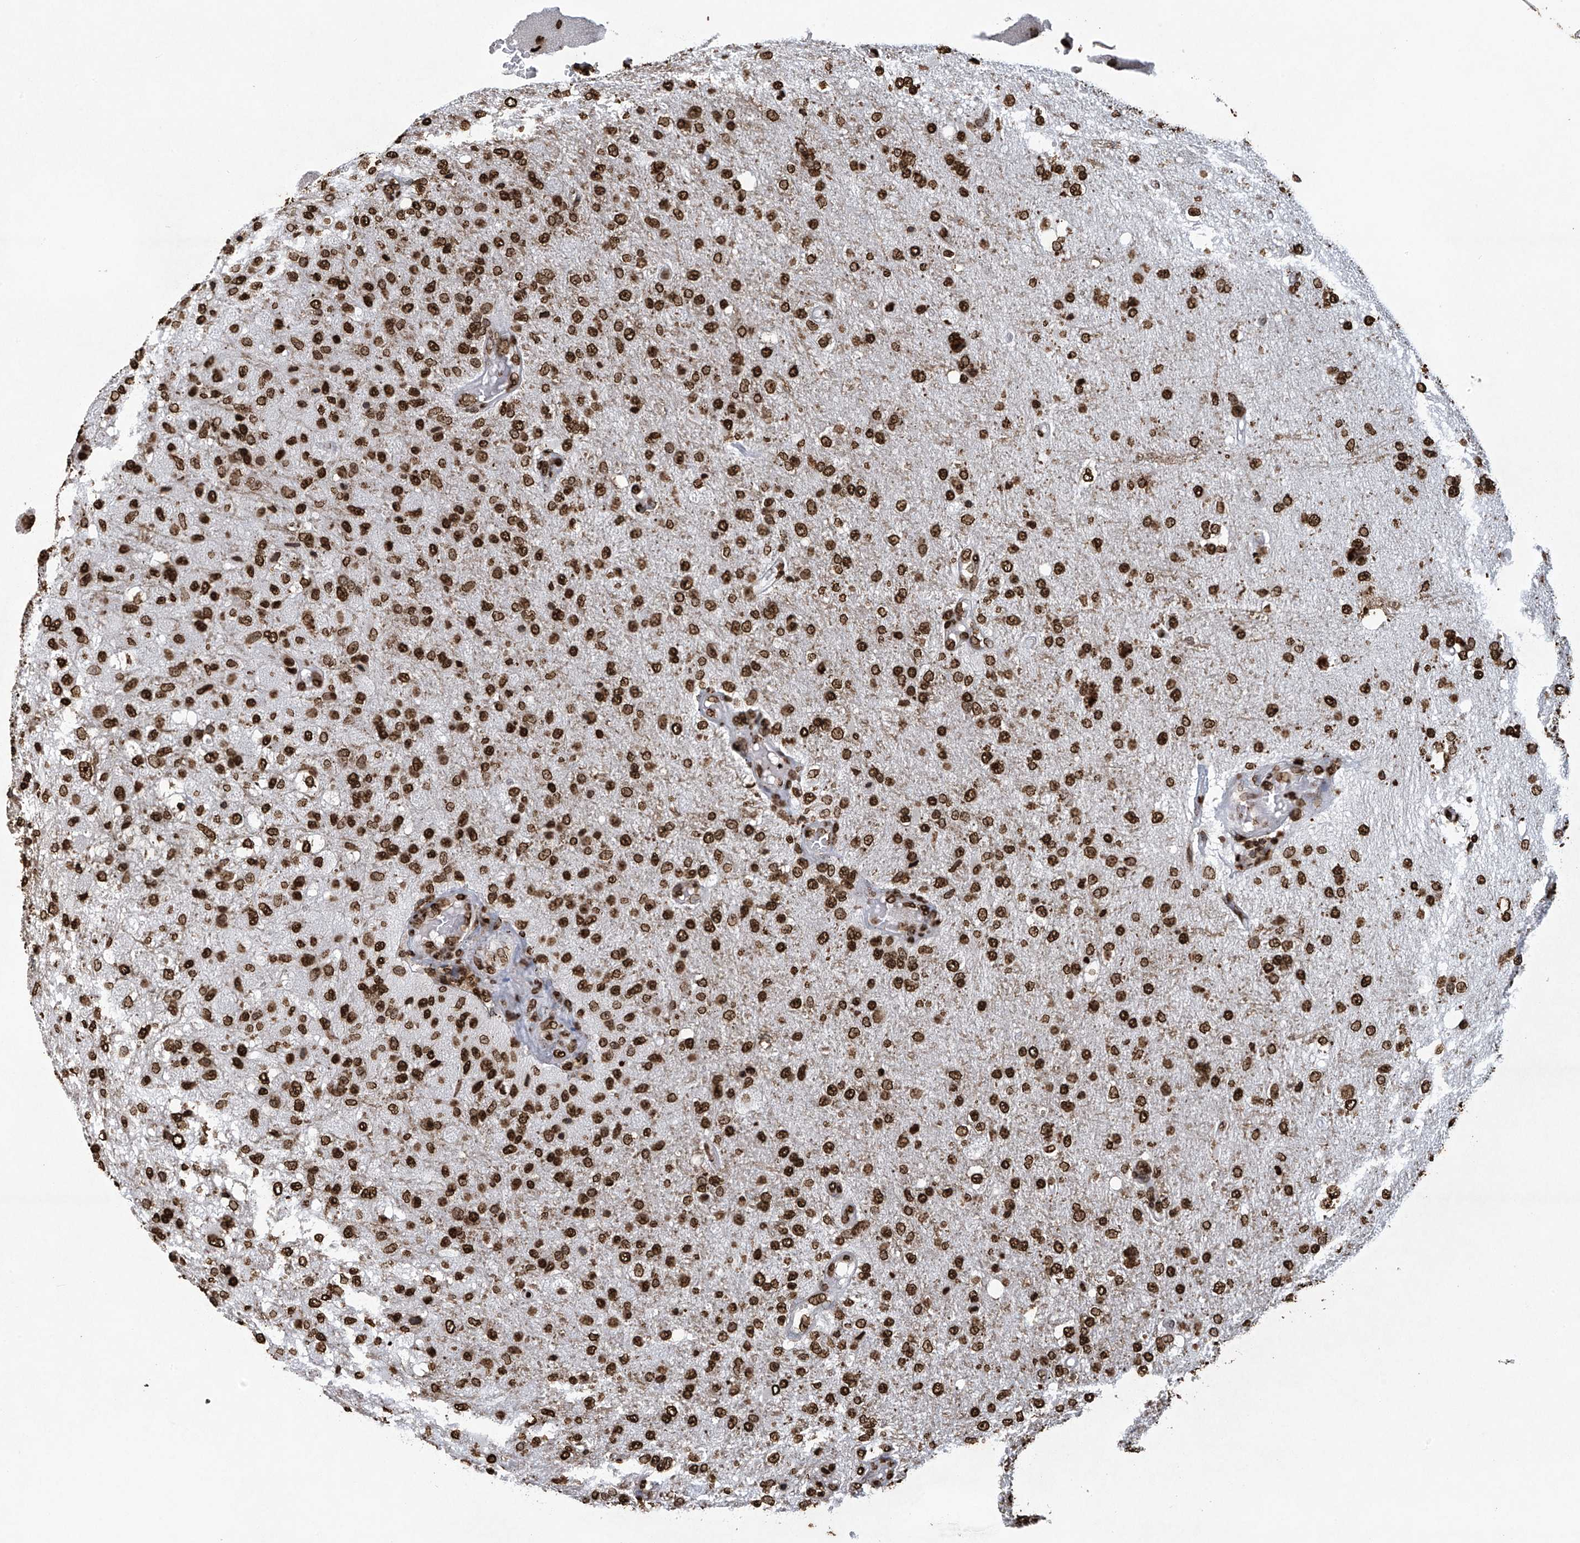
{"staining": {"intensity": "strong", "quantity": ">75%", "location": "nuclear"}, "tissue": "glioma", "cell_type": "Tumor cells", "image_type": "cancer", "snomed": [{"axis": "morphology", "description": "Normal tissue, NOS"}, {"axis": "morphology", "description": "Glioma, malignant, High grade"}, {"axis": "topography", "description": "Cerebral cortex"}], "caption": "This is a photomicrograph of immunohistochemistry (IHC) staining of high-grade glioma (malignant), which shows strong expression in the nuclear of tumor cells.", "gene": "H3-3A", "patient": {"sex": "male", "age": 77}}